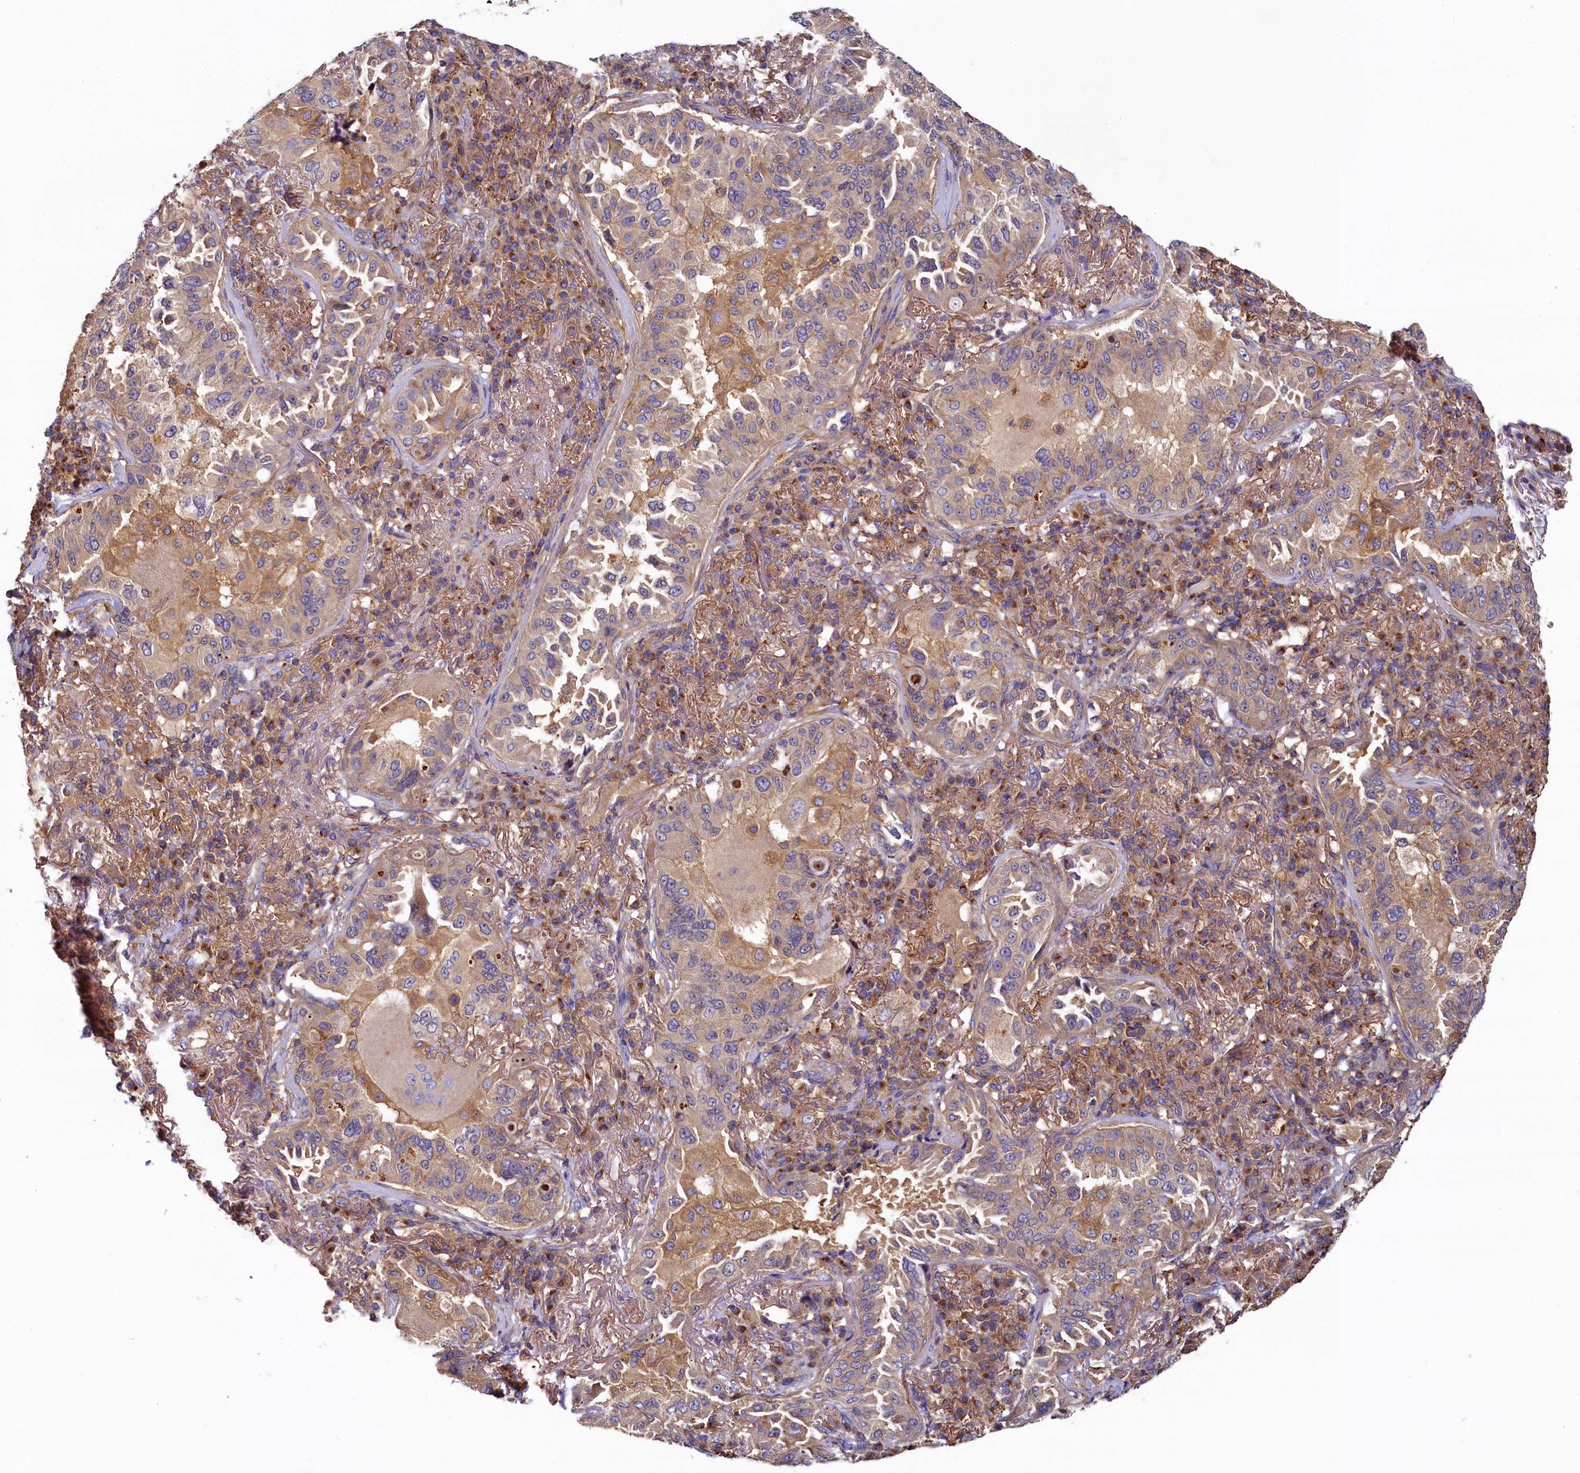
{"staining": {"intensity": "weak", "quantity": "25%-75%", "location": "cytoplasmic/membranous"}, "tissue": "lung cancer", "cell_type": "Tumor cells", "image_type": "cancer", "snomed": [{"axis": "morphology", "description": "Adenocarcinoma, NOS"}, {"axis": "topography", "description": "Lung"}], "caption": "The micrograph reveals immunohistochemical staining of lung cancer. There is weak cytoplasmic/membranous positivity is present in about 25%-75% of tumor cells.", "gene": "PPIP5K1", "patient": {"sex": "female", "age": 69}}